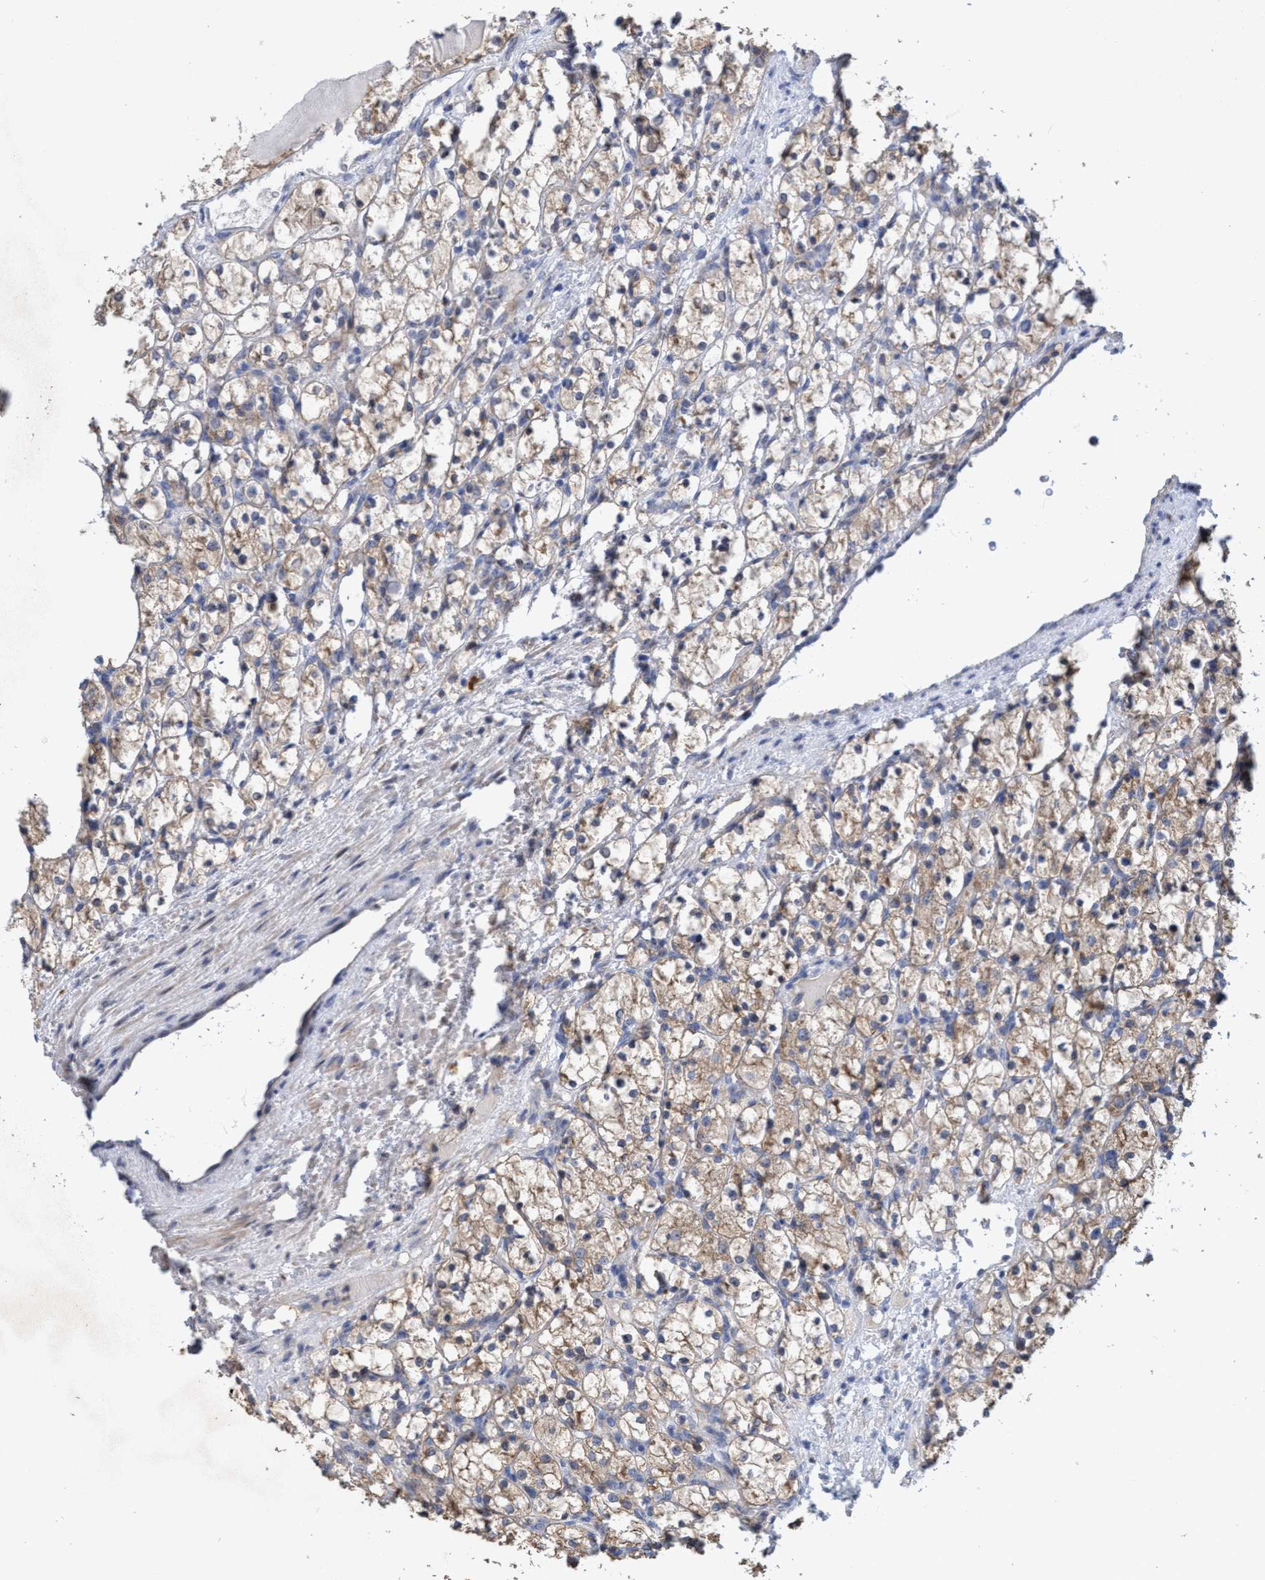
{"staining": {"intensity": "weak", "quantity": ">75%", "location": "cytoplasmic/membranous"}, "tissue": "renal cancer", "cell_type": "Tumor cells", "image_type": "cancer", "snomed": [{"axis": "morphology", "description": "Adenocarcinoma, NOS"}, {"axis": "topography", "description": "Kidney"}], "caption": "A high-resolution histopathology image shows immunohistochemistry (IHC) staining of renal cancer (adenocarcinoma), which demonstrates weak cytoplasmic/membranous staining in about >75% of tumor cells. (Brightfield microscopy of DAB IHC at high magnification).", "gene": "SEMA4D", "patient": {"sex": "female", "age": 69}}